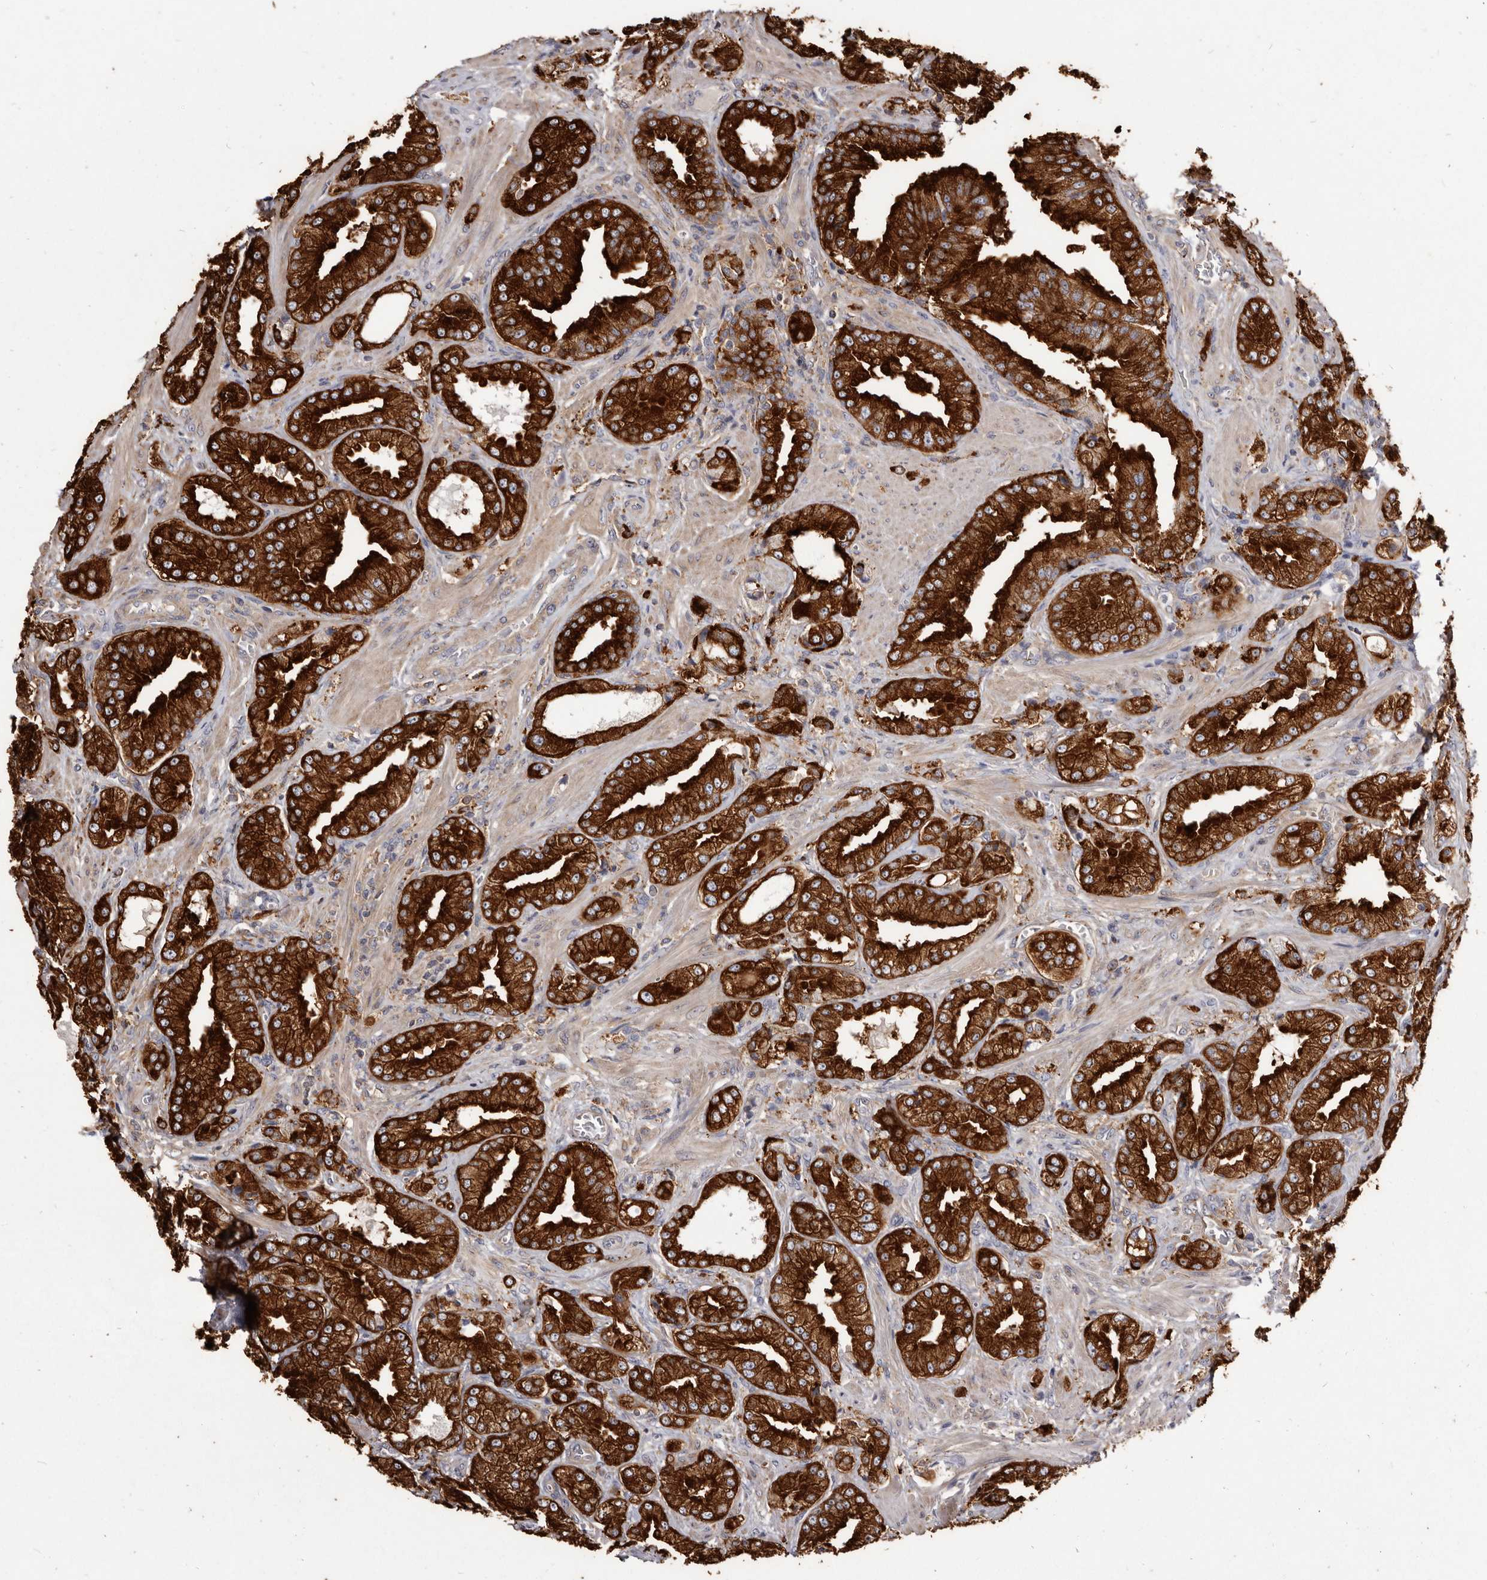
{"staining": {"intensity": "strong", "quantity": ">75%", "location": "cytoplasmic/membranous"}, "tissue": "prostate cancer", "cell_type": "Tumor cells", "image_type": "cancer", "snomed": [{"axis": "morphology", "description": "Adenocarcinoma, Low grade"}, {"axis": "topography", "description": "Prostate"}], "caption": "DAB immunohistochemical staining of human low-grade adenocarcinoma (prostate) displays strong cytoplasmic/membranous protein expression in about >75% of tumor cells.", "gene": "TPD52", "patient": {"sex": "male", "age": 62}}